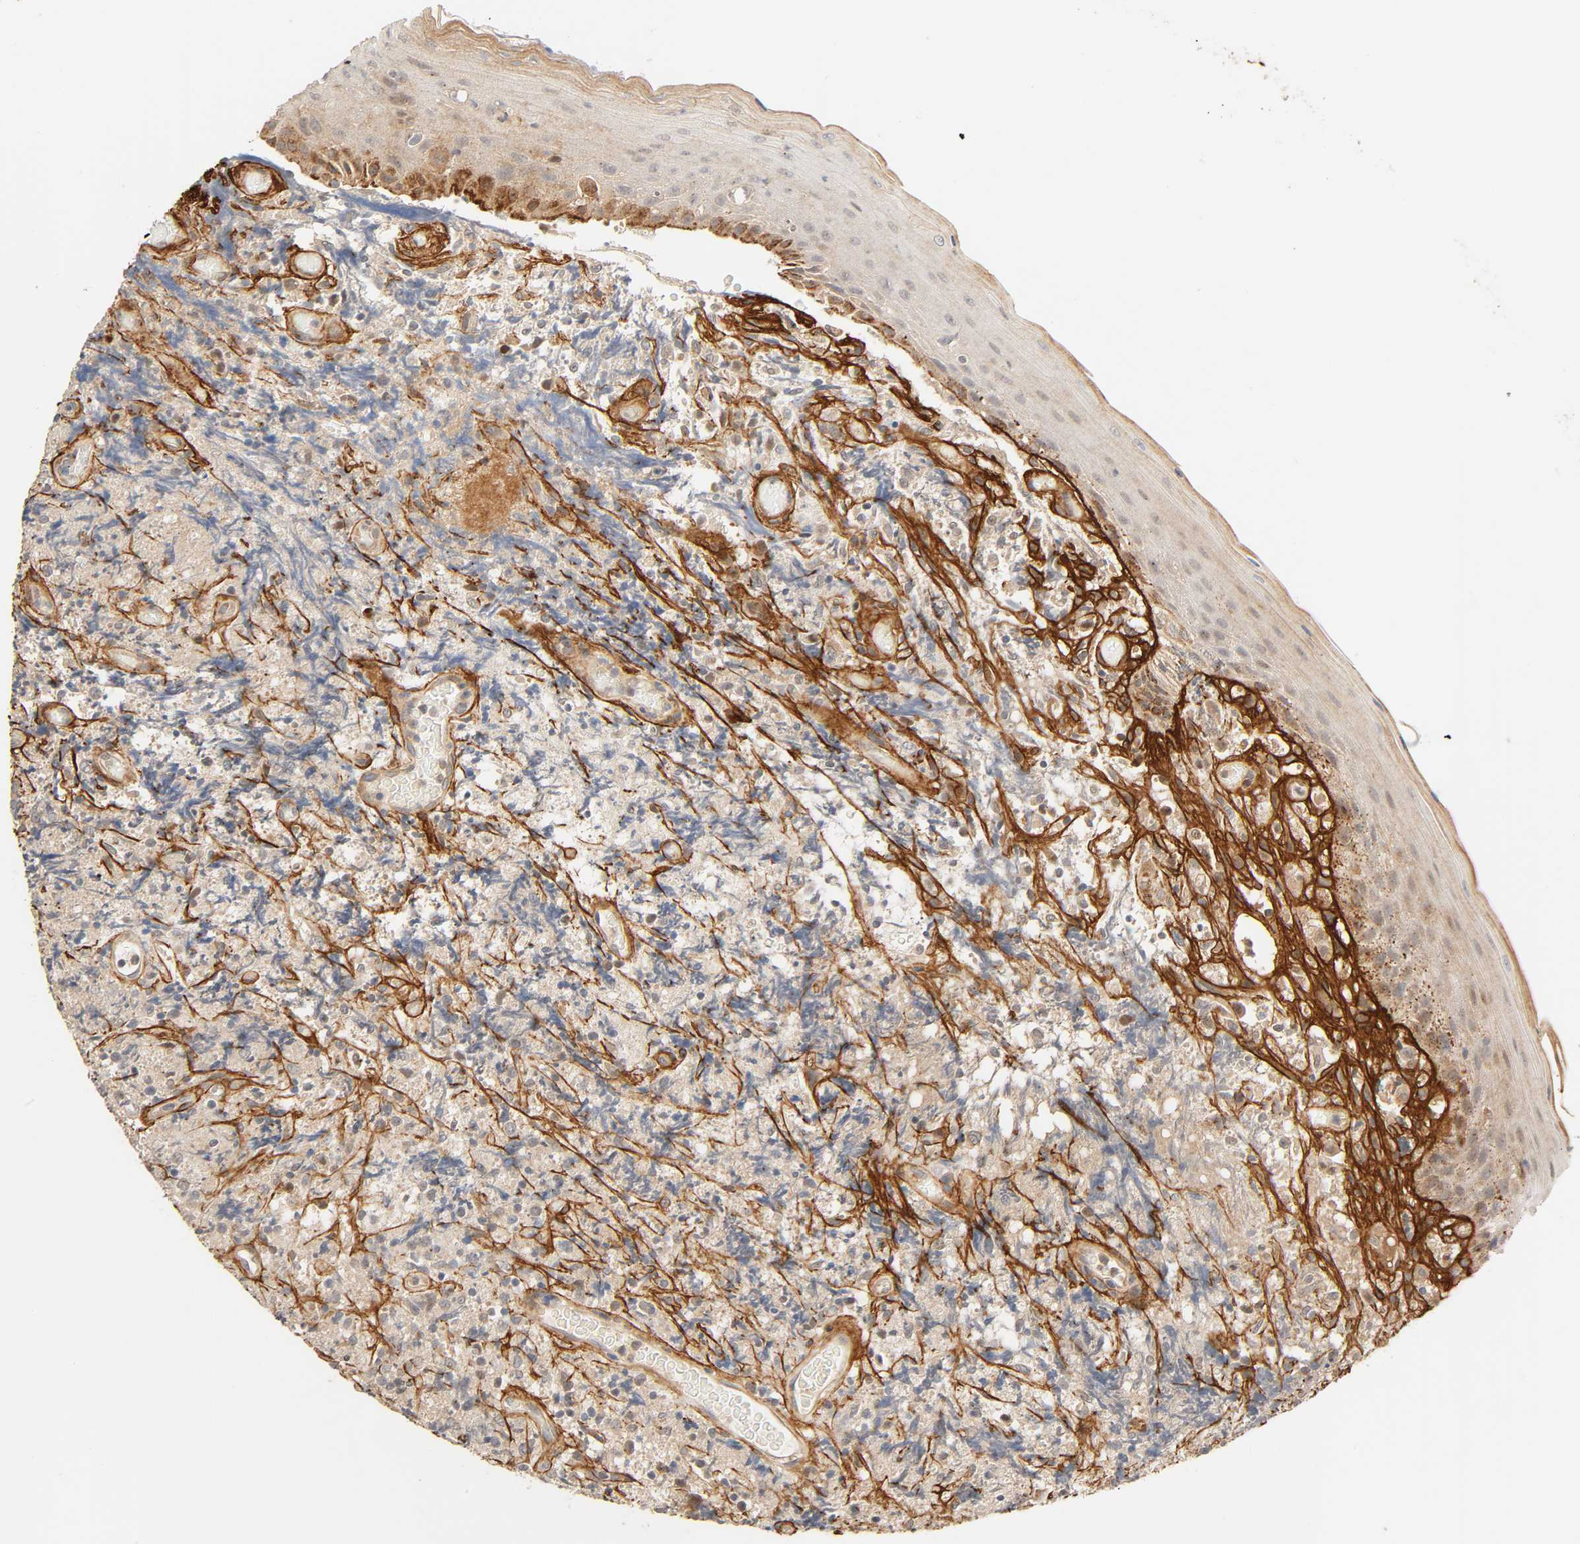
{"staining": {"intensity": "negative", "quantity": "none", "location": "none"}, "tissue": "lymphoma", "cell_type": "Tumor cells", "image_type": "cancer", "snomed": [{"axis": "morphology", "description": "Malignant lymphoma, non-Hodgkin's type, High grade"}, {"axis": "topography", "description": "Tonsil"}], "caption": "An IHC histopathology image of lymphoma is shown. There is no staining in tumor cells of lymphoma.", "gene": "CACNA1G", "patient": {"sex": "female", "age": 36}}